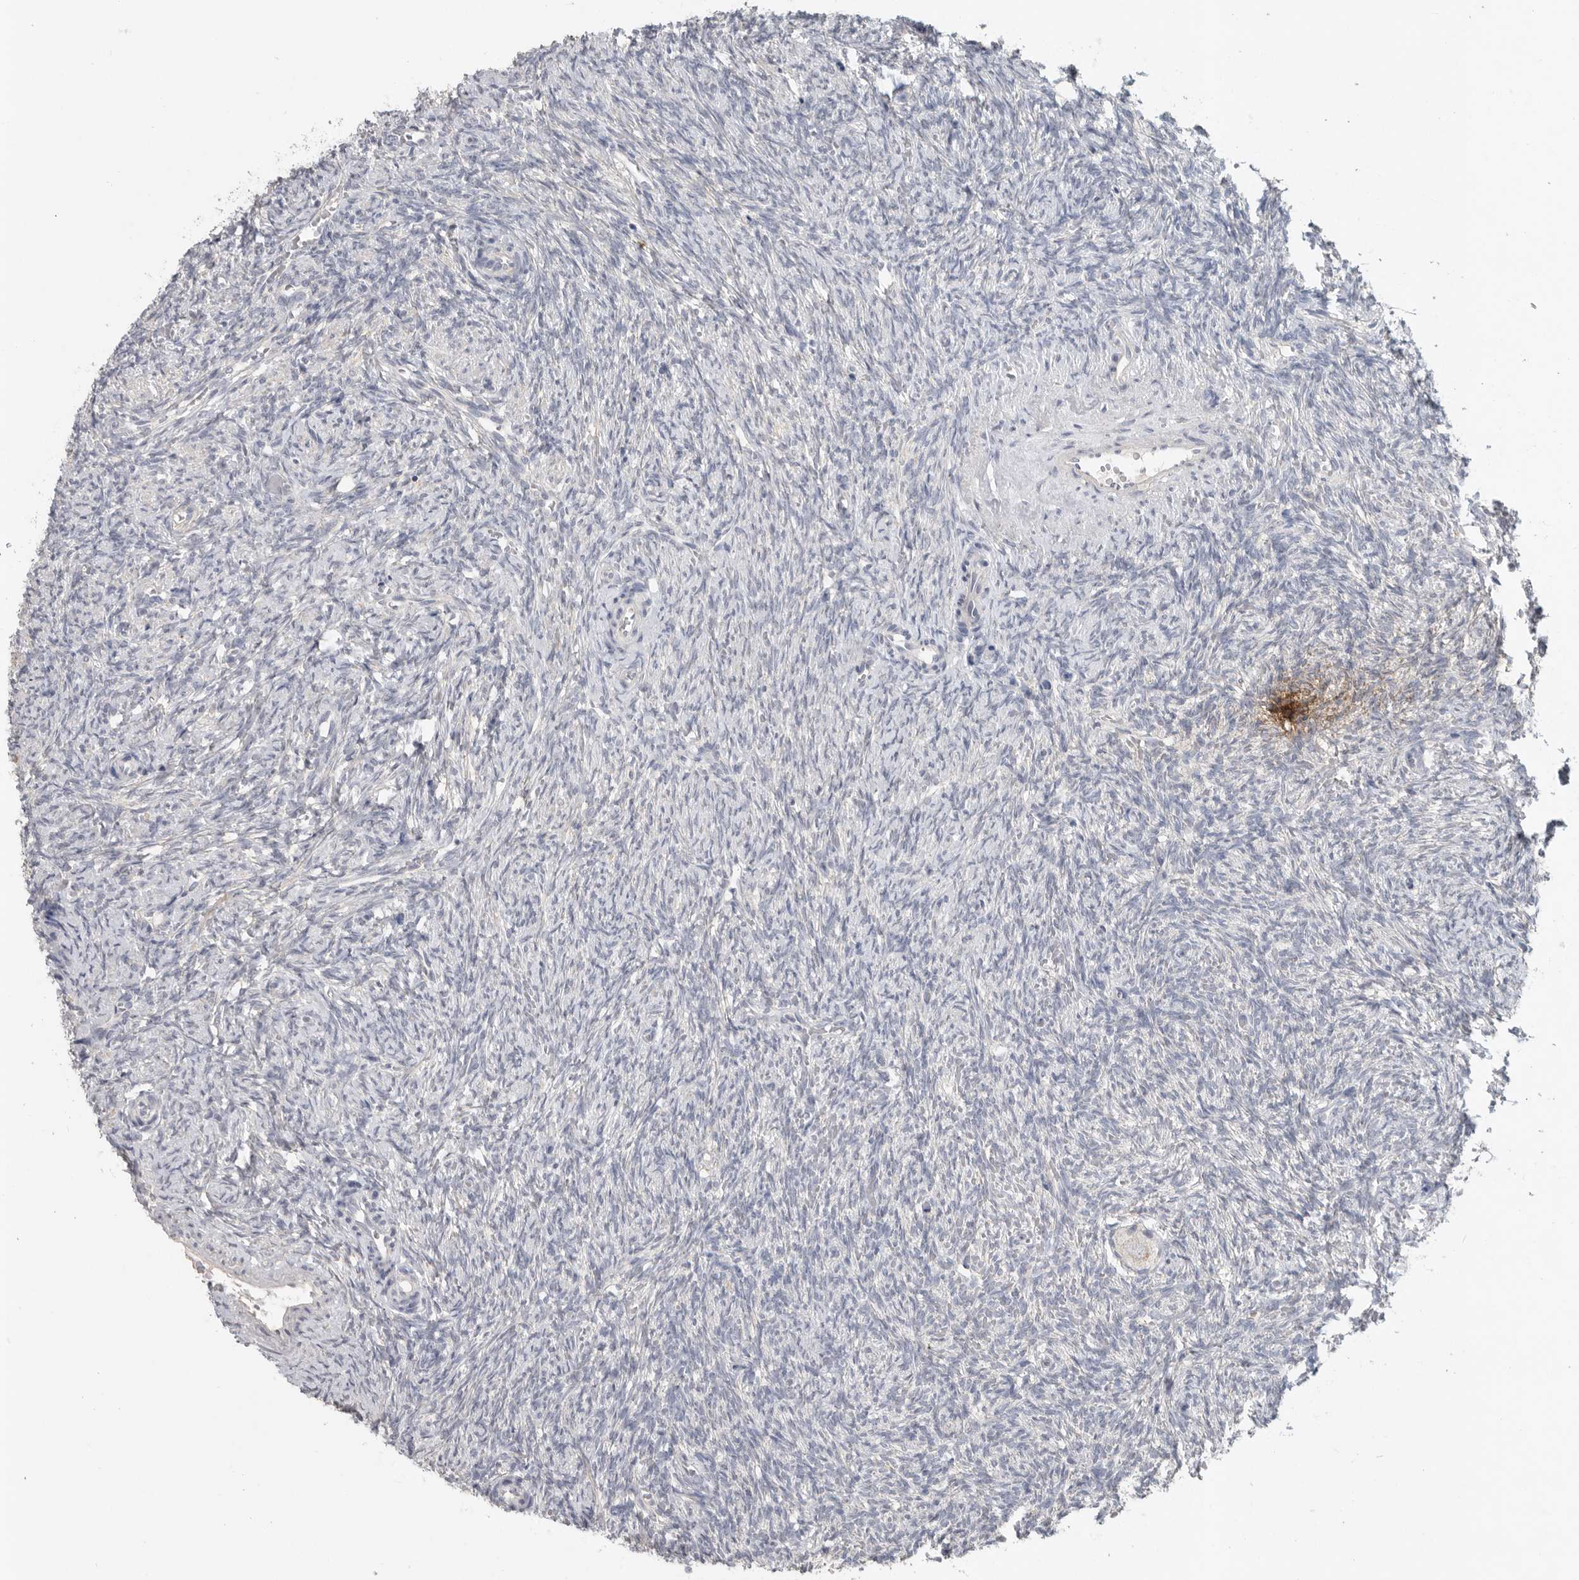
{"staining": {"intensity": "weak", "quantity": ">75%", "location": "cytoplasmic/membranous"}, "tissue": "ovary", "cell_type": "Follicle cells", "image_type": "normal", "snomed": [{"axis": "morphology", "description": "Normal tissue, NOS"}, {"axis": "topography", "description": "Ovary"}], "caption": "DAB (3,3'-diaminobenzidine) immunohistochemical staining of normal human ovary shows weak cytoplasmic/membranous protein positivity in approximately >75% of follicle cells. (Stains: DAB in brown, nuclei in blue, Microscopy: brightfield microscopy at high magnification).", "gene": "REG4", "patient": {"sex": "female", "age": 41}}